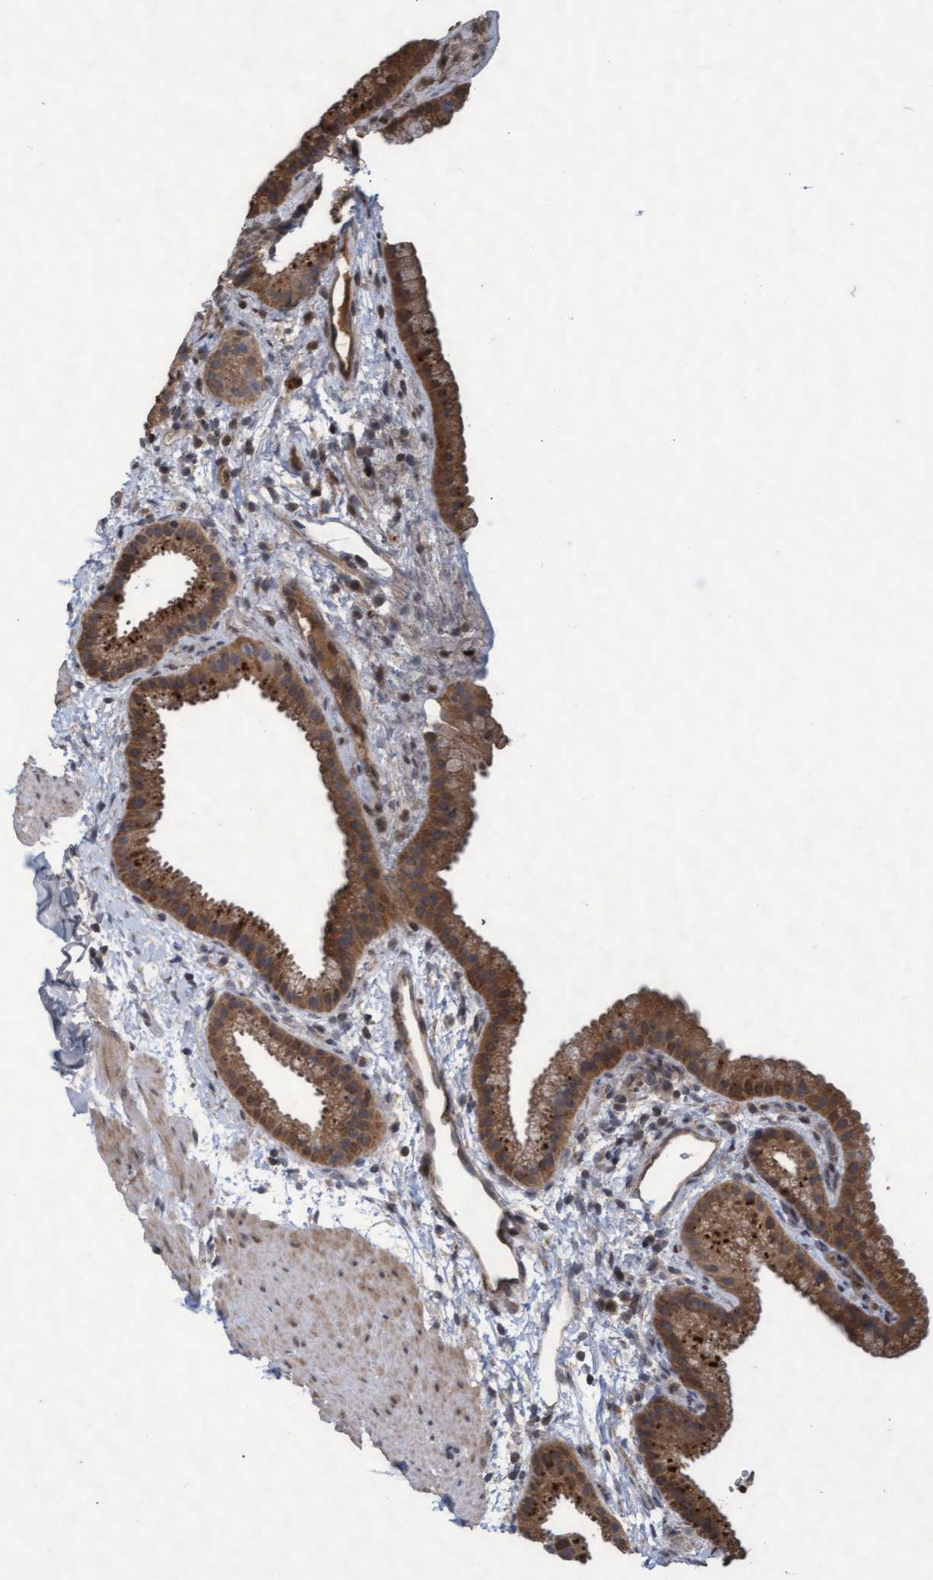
{"staining": {"intensity": "moderate", "quantity": ">75%", "location": "cytoplasmic/membranous"}, "tissue": "gallbladder", "cell_type": "Glandular cells", "image_type": "normal", "snomed": [{"axis": "morphology", "description": "Normal tissue, NOS"}, {"axis": "topography", "description": "Gallbladder"}], "caption": "About >75% of glandular cells in unremarkable human gallbladder demonstrate moderate cytoplasmic/membranous protein positivity as visualized by brown immunohistochemical staining.", "gene": "KCNC2", "patient": {"sex": "female", "age": 64}}